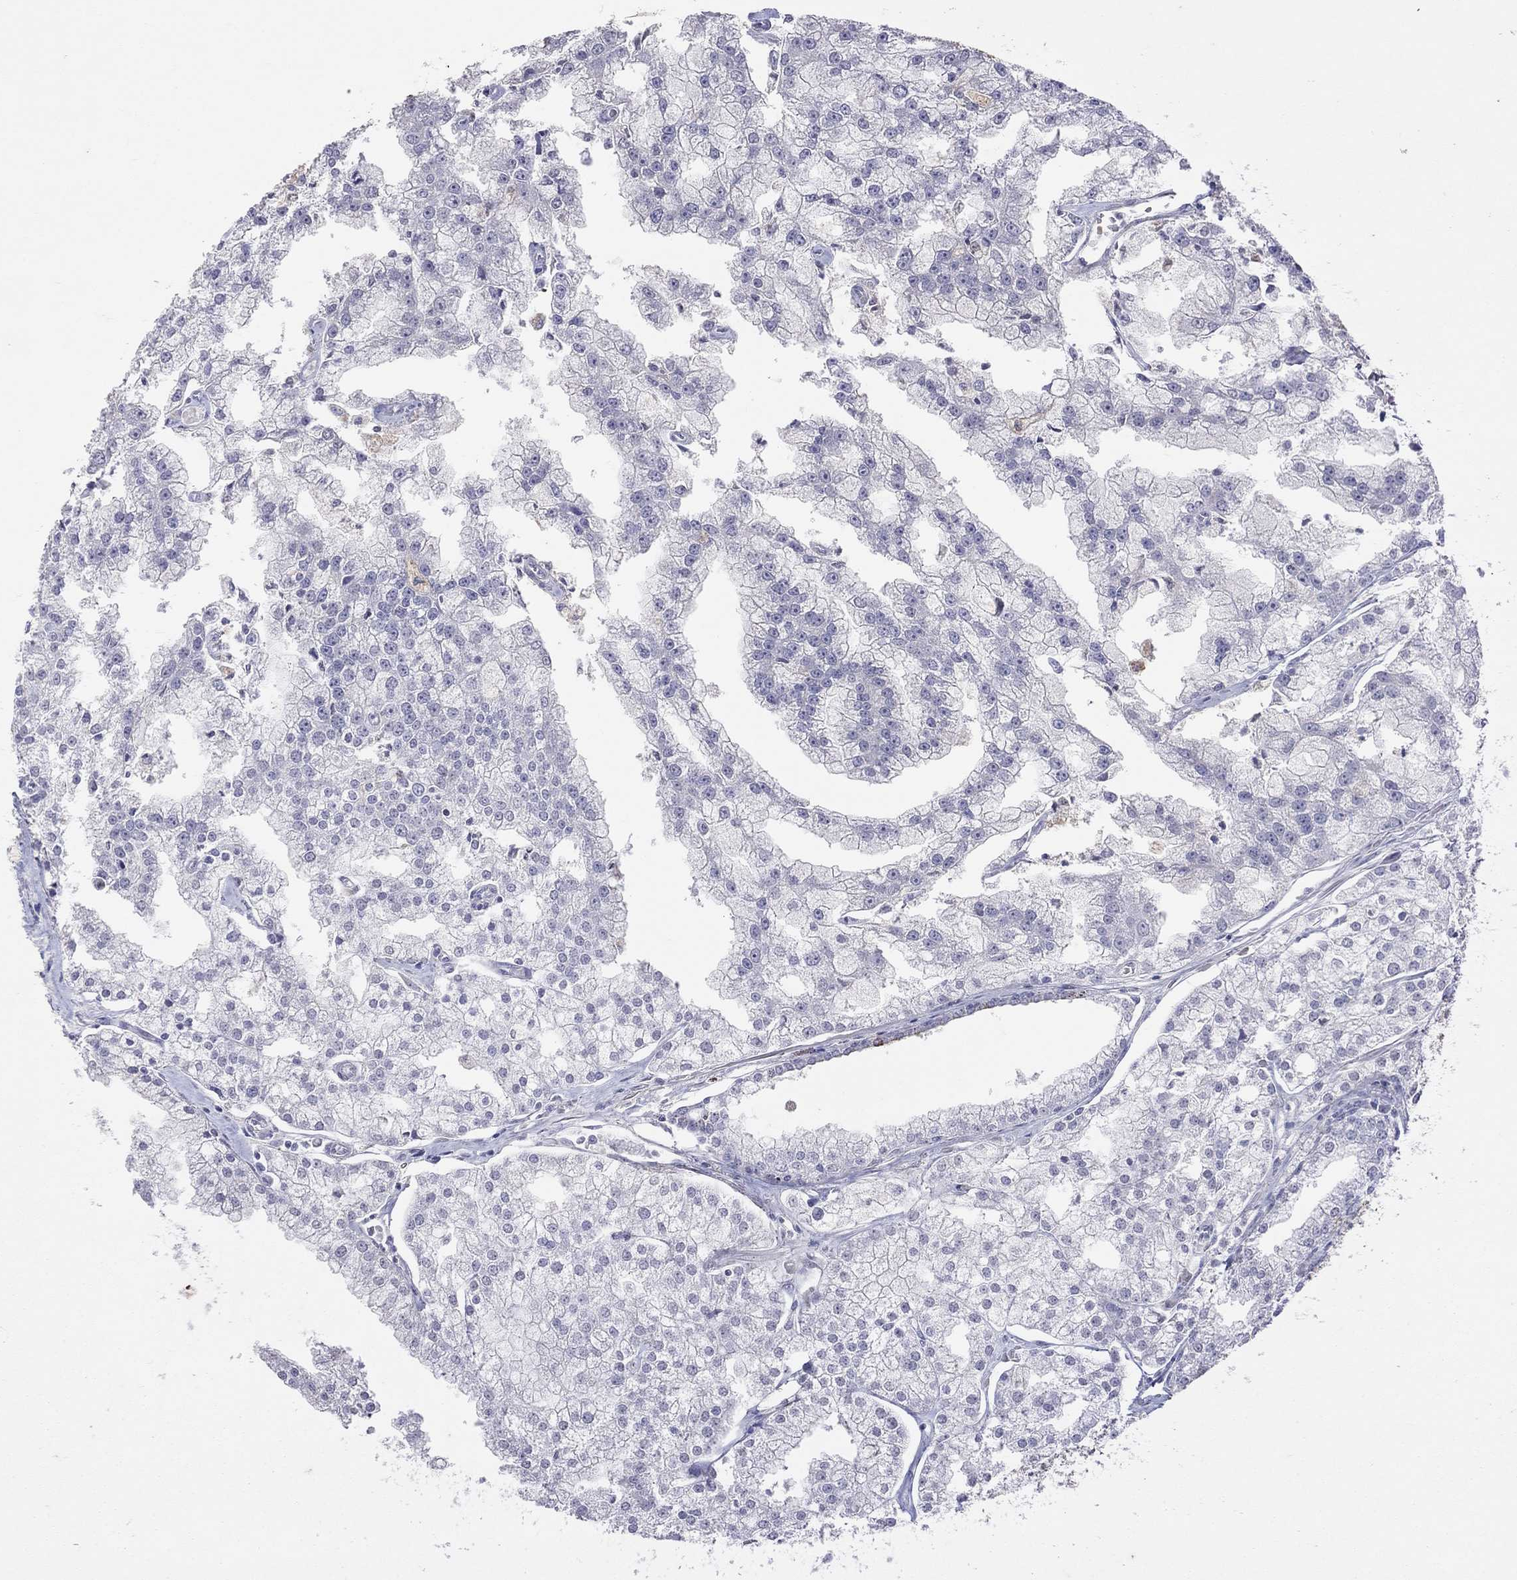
{"staining": {"intensity": "negative", "quantity": "none", "location": "none"}, "tissue": "prostate cancer", "cell_type": "Tumor cells", "image_type": "cancer", "snomed": [{"axis": "morphology", "description": "Adenocarcinoma, NOS"}, {"axis": "topography", "description": "Prostate"}], "caption": "Protein analysis of adenocarcinoma (prostate) shows no significant positivity in tumor cells. (Stains: DAB (3,3'-diaminobenzidine) immunohistochemistry (IHC) with hematoxylin counter stain, Microscopy: brightfield microscopy at high magnification).", "gene": "SERPINA3", "patient": {"sex": "male", "age": 70}}